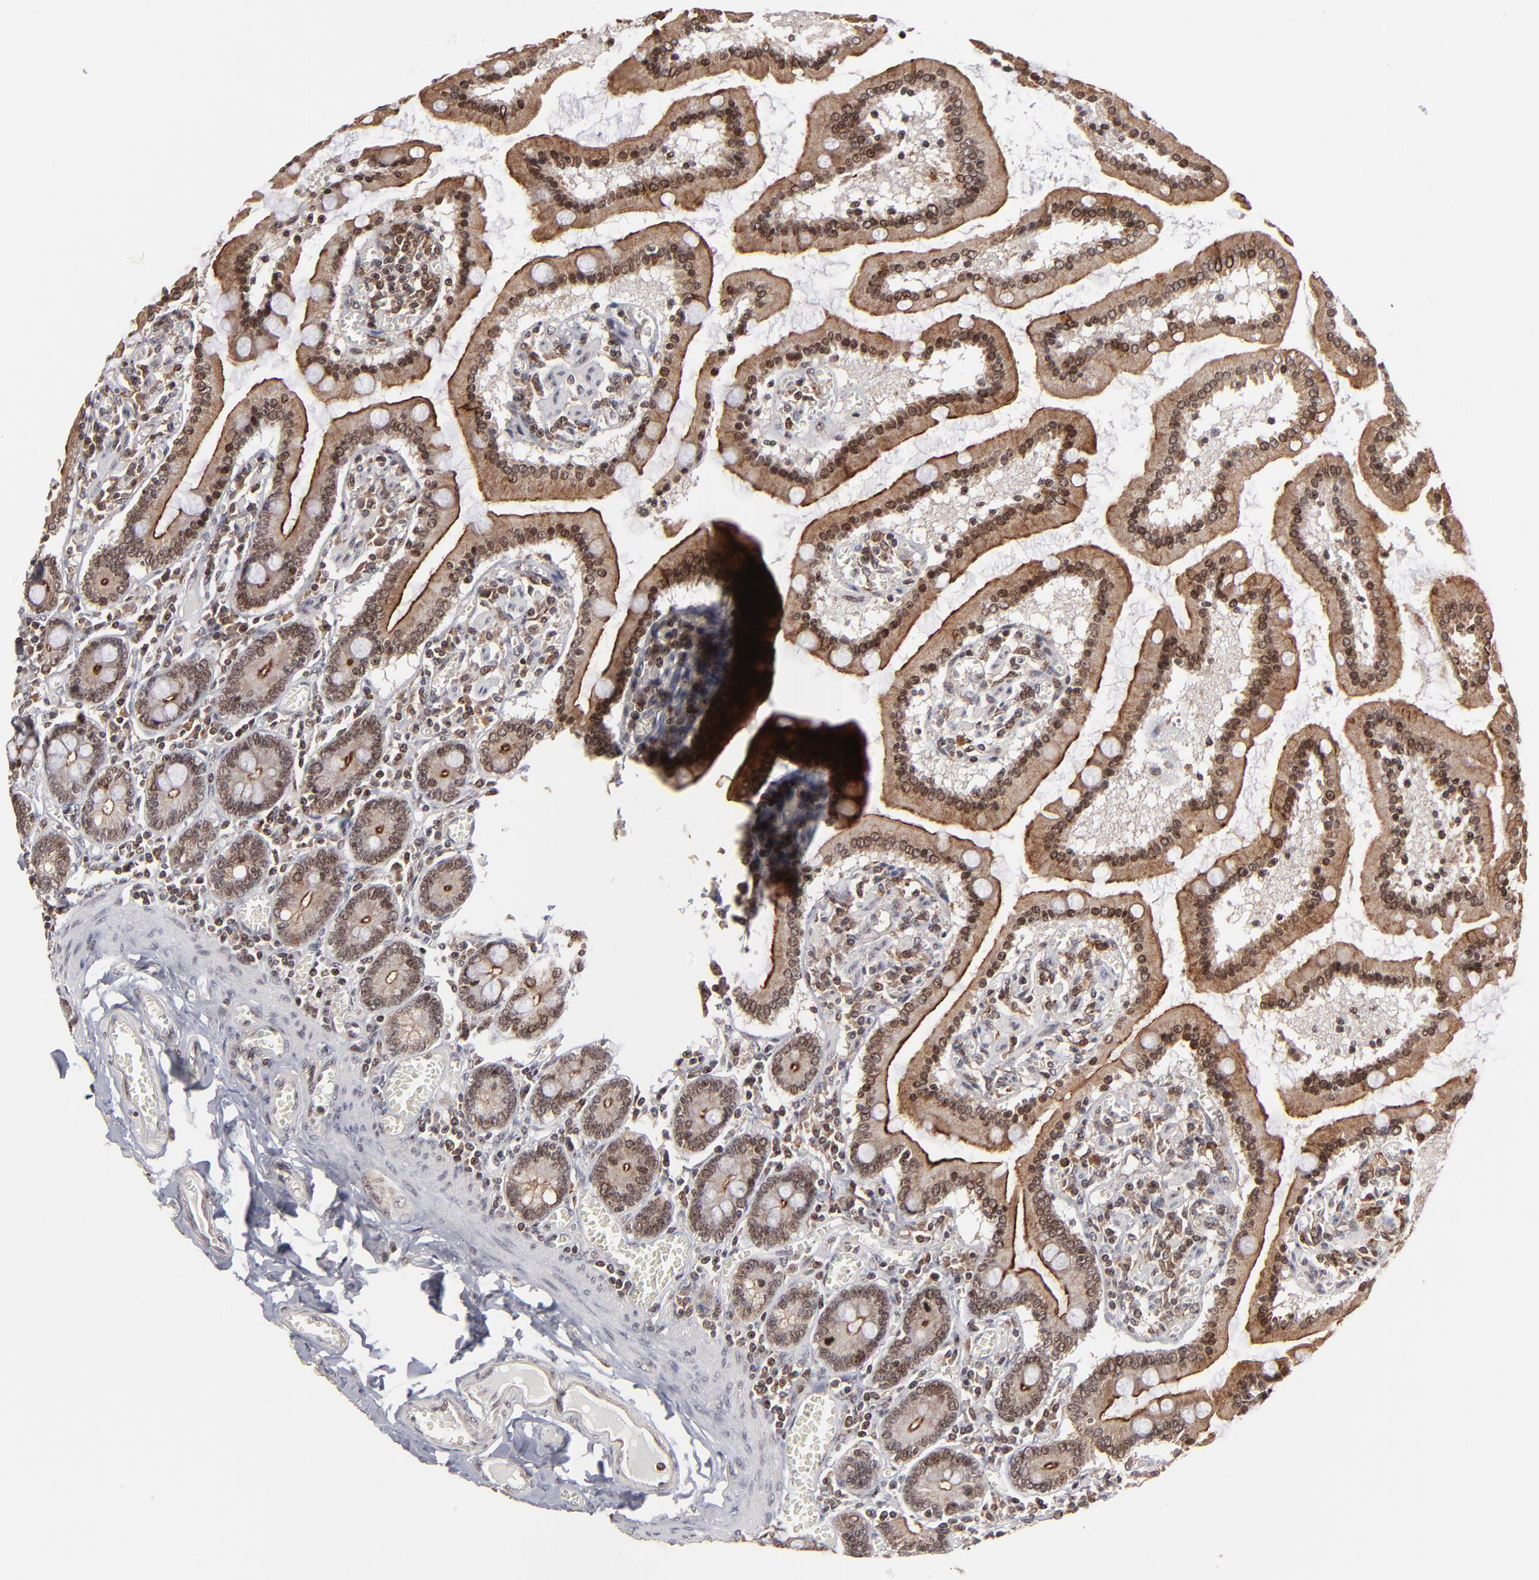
{"staining": {"intensity": "strong", "quantity": ">75%", "location": "cytoplasmic/membranous,nuclear"}, "tissue": "small intestine", "cell_type": "Glandular cells", "image_type": "normal", "snomed": [{"axis": "morphology", "description": "Normal tissue, NOS"}, {"axis": "topography", "description": "Small intestine"}], "caption": "An image of small intestine stained for a protein displays strong cytoplasmic/membranous,nuclear brown staining in glandular cells.", "gene": "RGS6", "patient": {"sex": "male", "age": 59}}